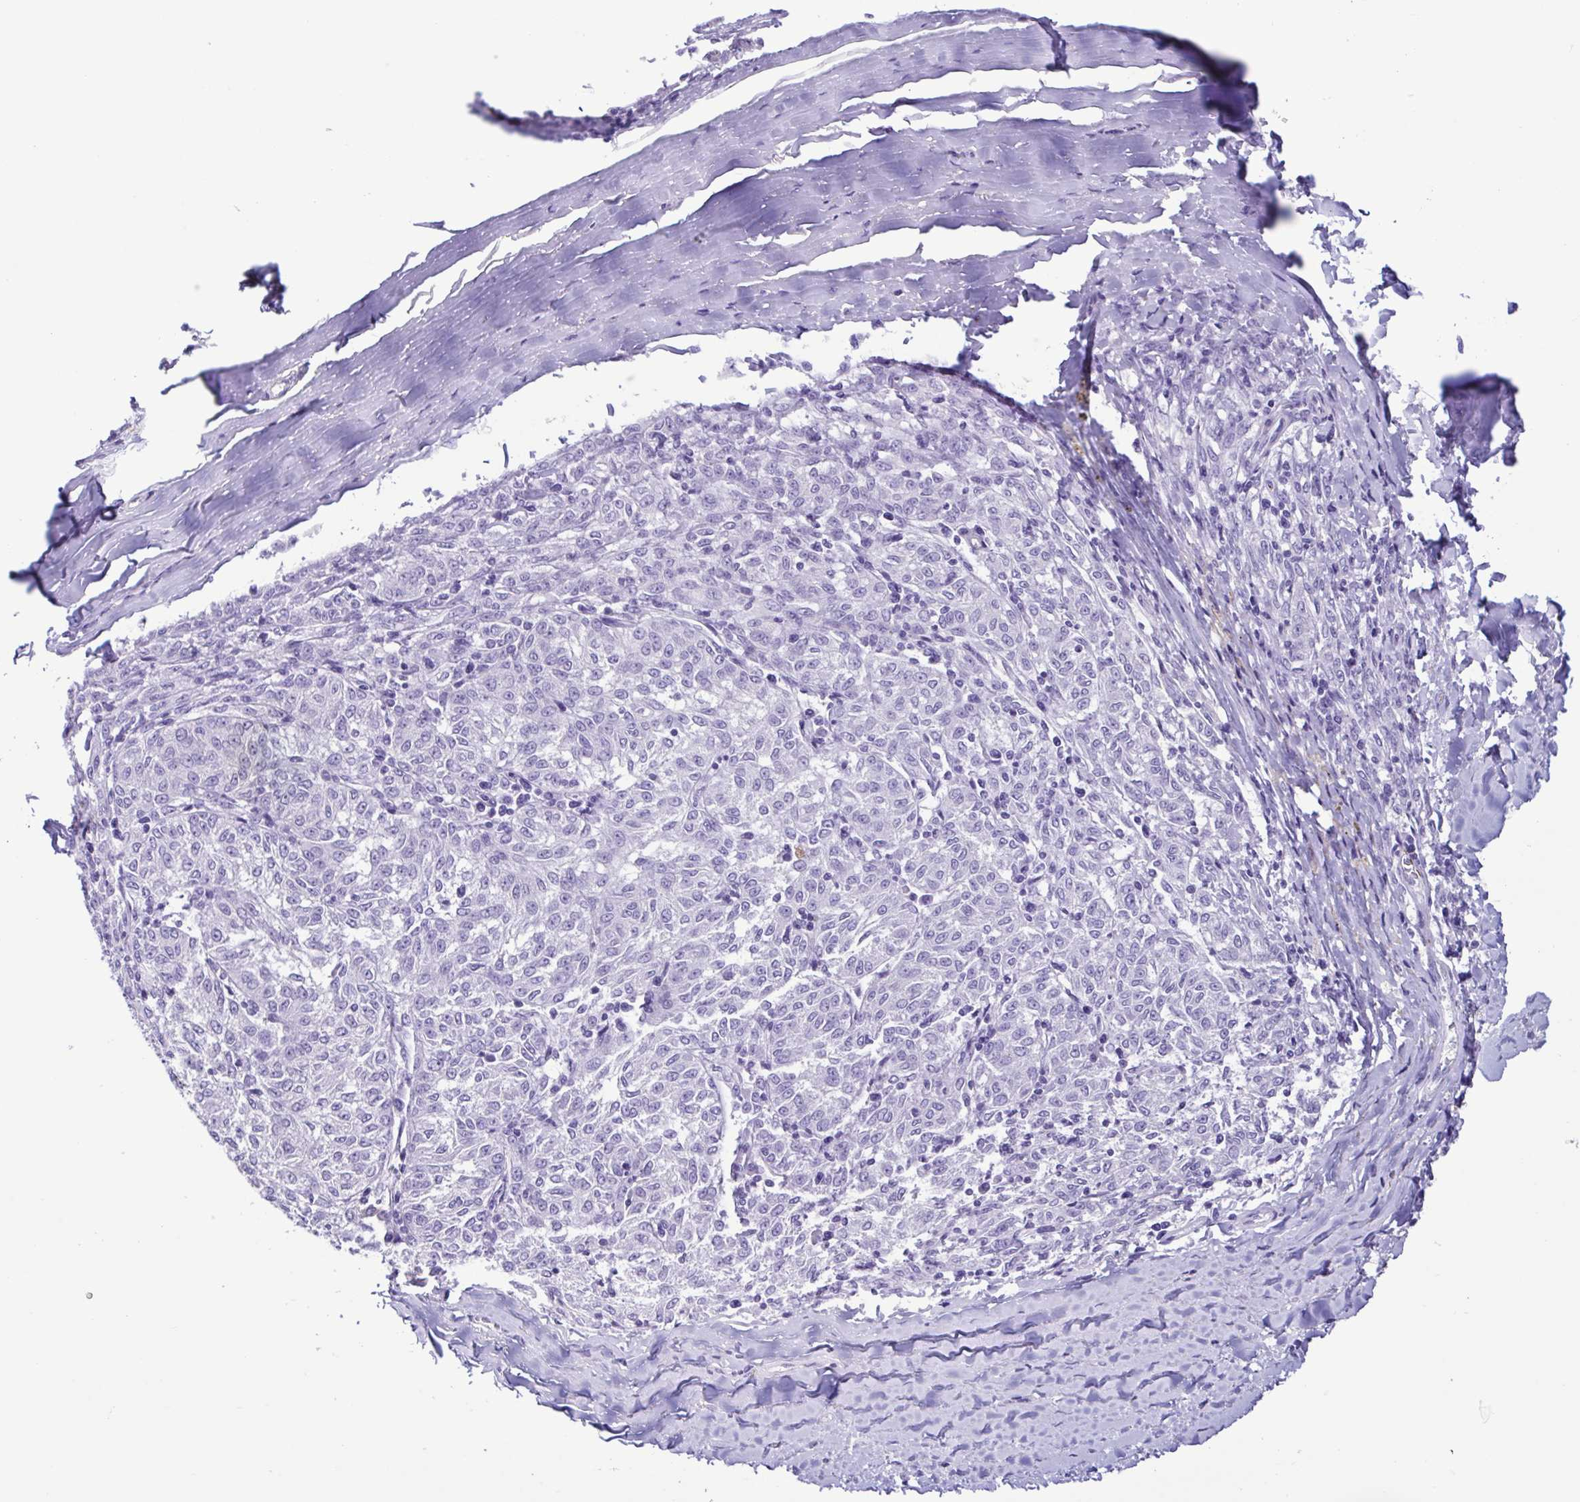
{"staining": {"intensity": "negative", "quantity": "none", "location": "none"}, "tissue": "melanoma", "cell_type": "Tumor cells", "image_type": "cancer", "snomed": [{"axis": "morphology", "description": "Malignant melanoma, NOS"}, {"axis": "topography", "description": "Skin"}], "caption": "DAB immunohistochemical staining of melanoma displays no significant staining in tumor cells. Nuclei are stained in blue.", "gene": "CBY2", "patient": {"sex": "female", "age": 72}}